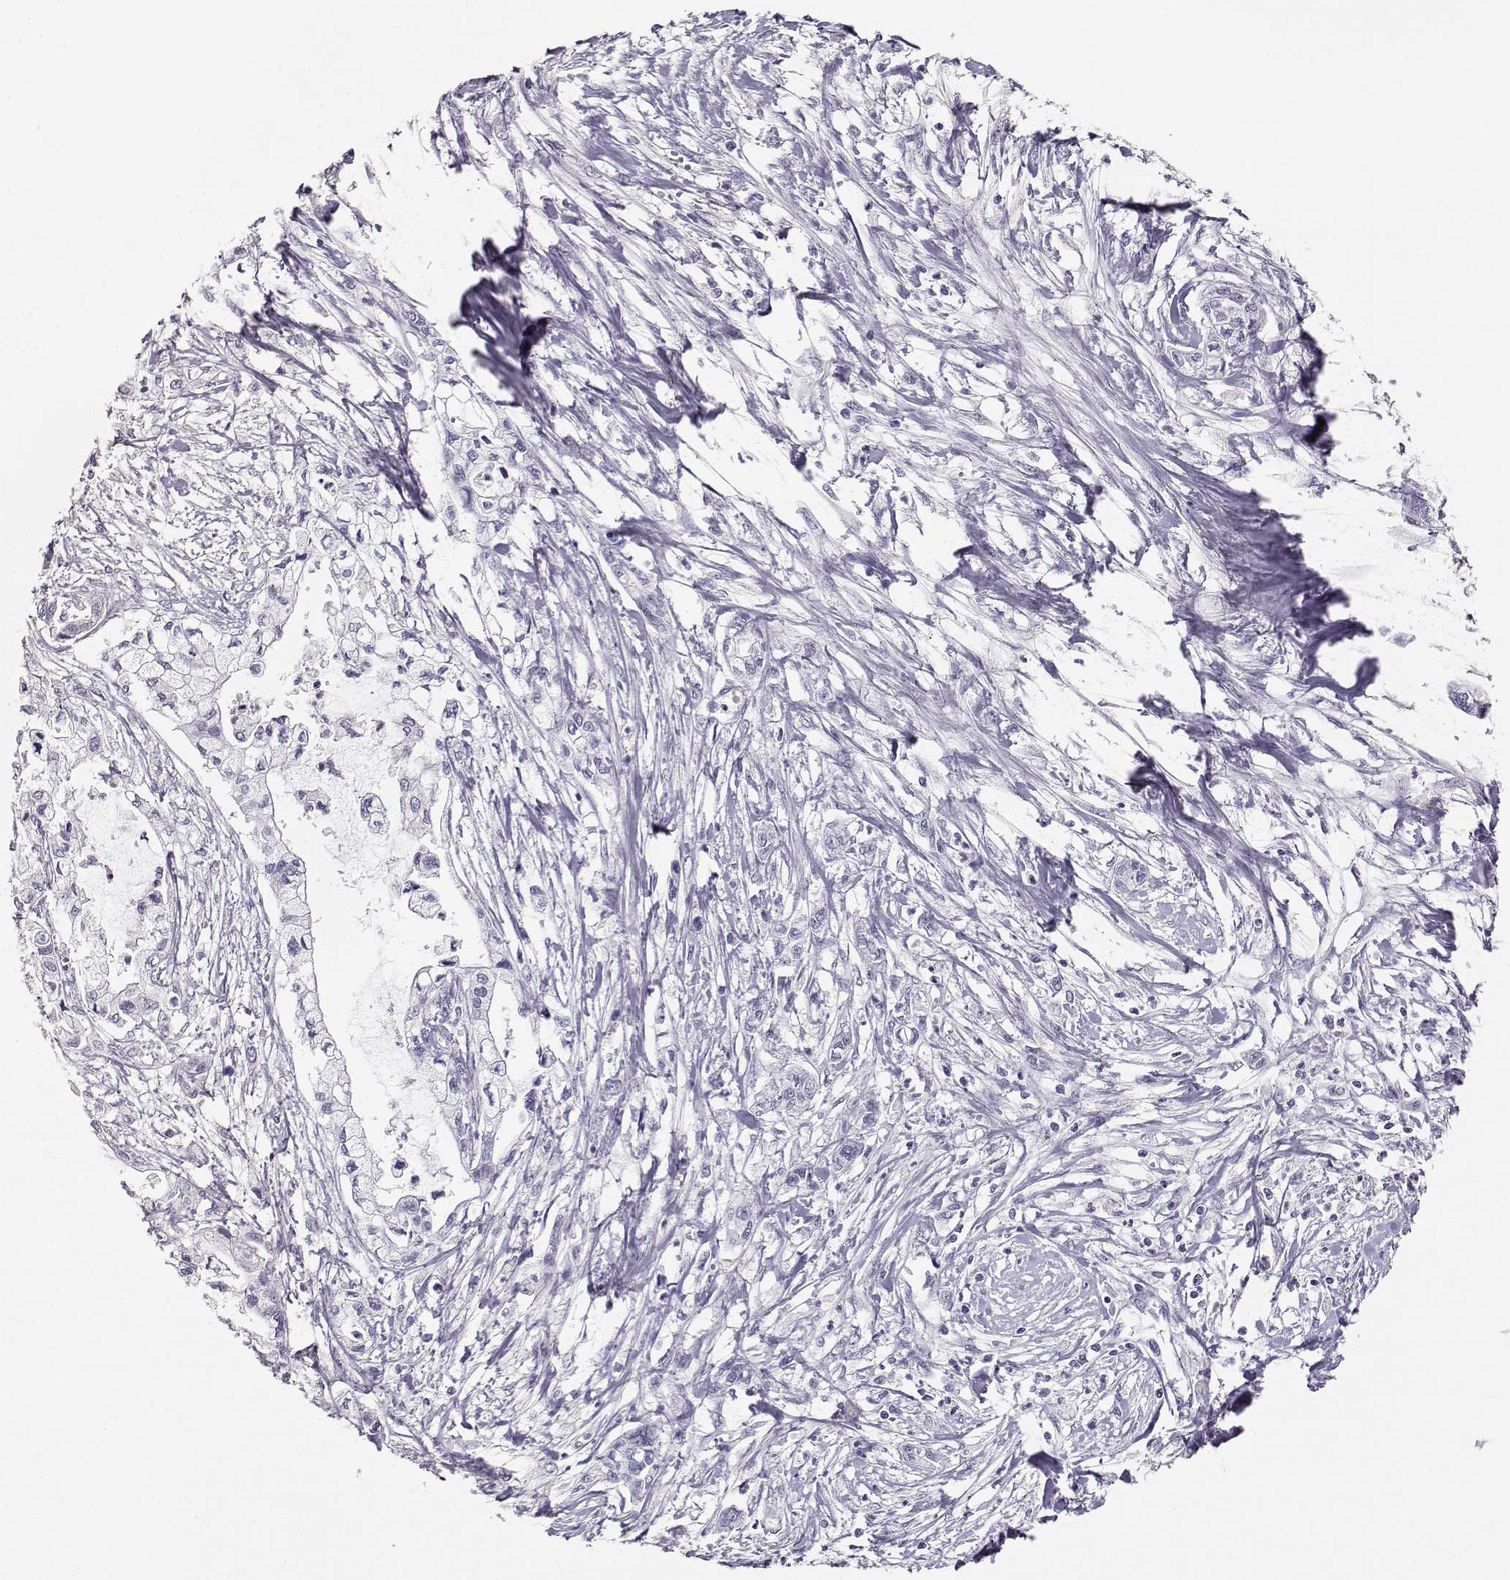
{"staining": {"intensity": "negative", "quantity": "none", "location": "none"}, "tissue": "pancreatic cancer", "cell_type": "Tumor cells", "image_type": "cancer", "snomed": [{"axis": "morphology", "description": "Adenocarcinoma, NOS"}, {"axis": "topography", "description": "Pancreas"}], "caption": "This histopathology image is of adenocarcinoma (pancreatic) stained with IHC to label a protein in brown with the nuclei are counter-stained blue. There is no positivity in tumor cells.", "gene": "MAGEC1", "patient": {"sex": "male", "age": 54}}